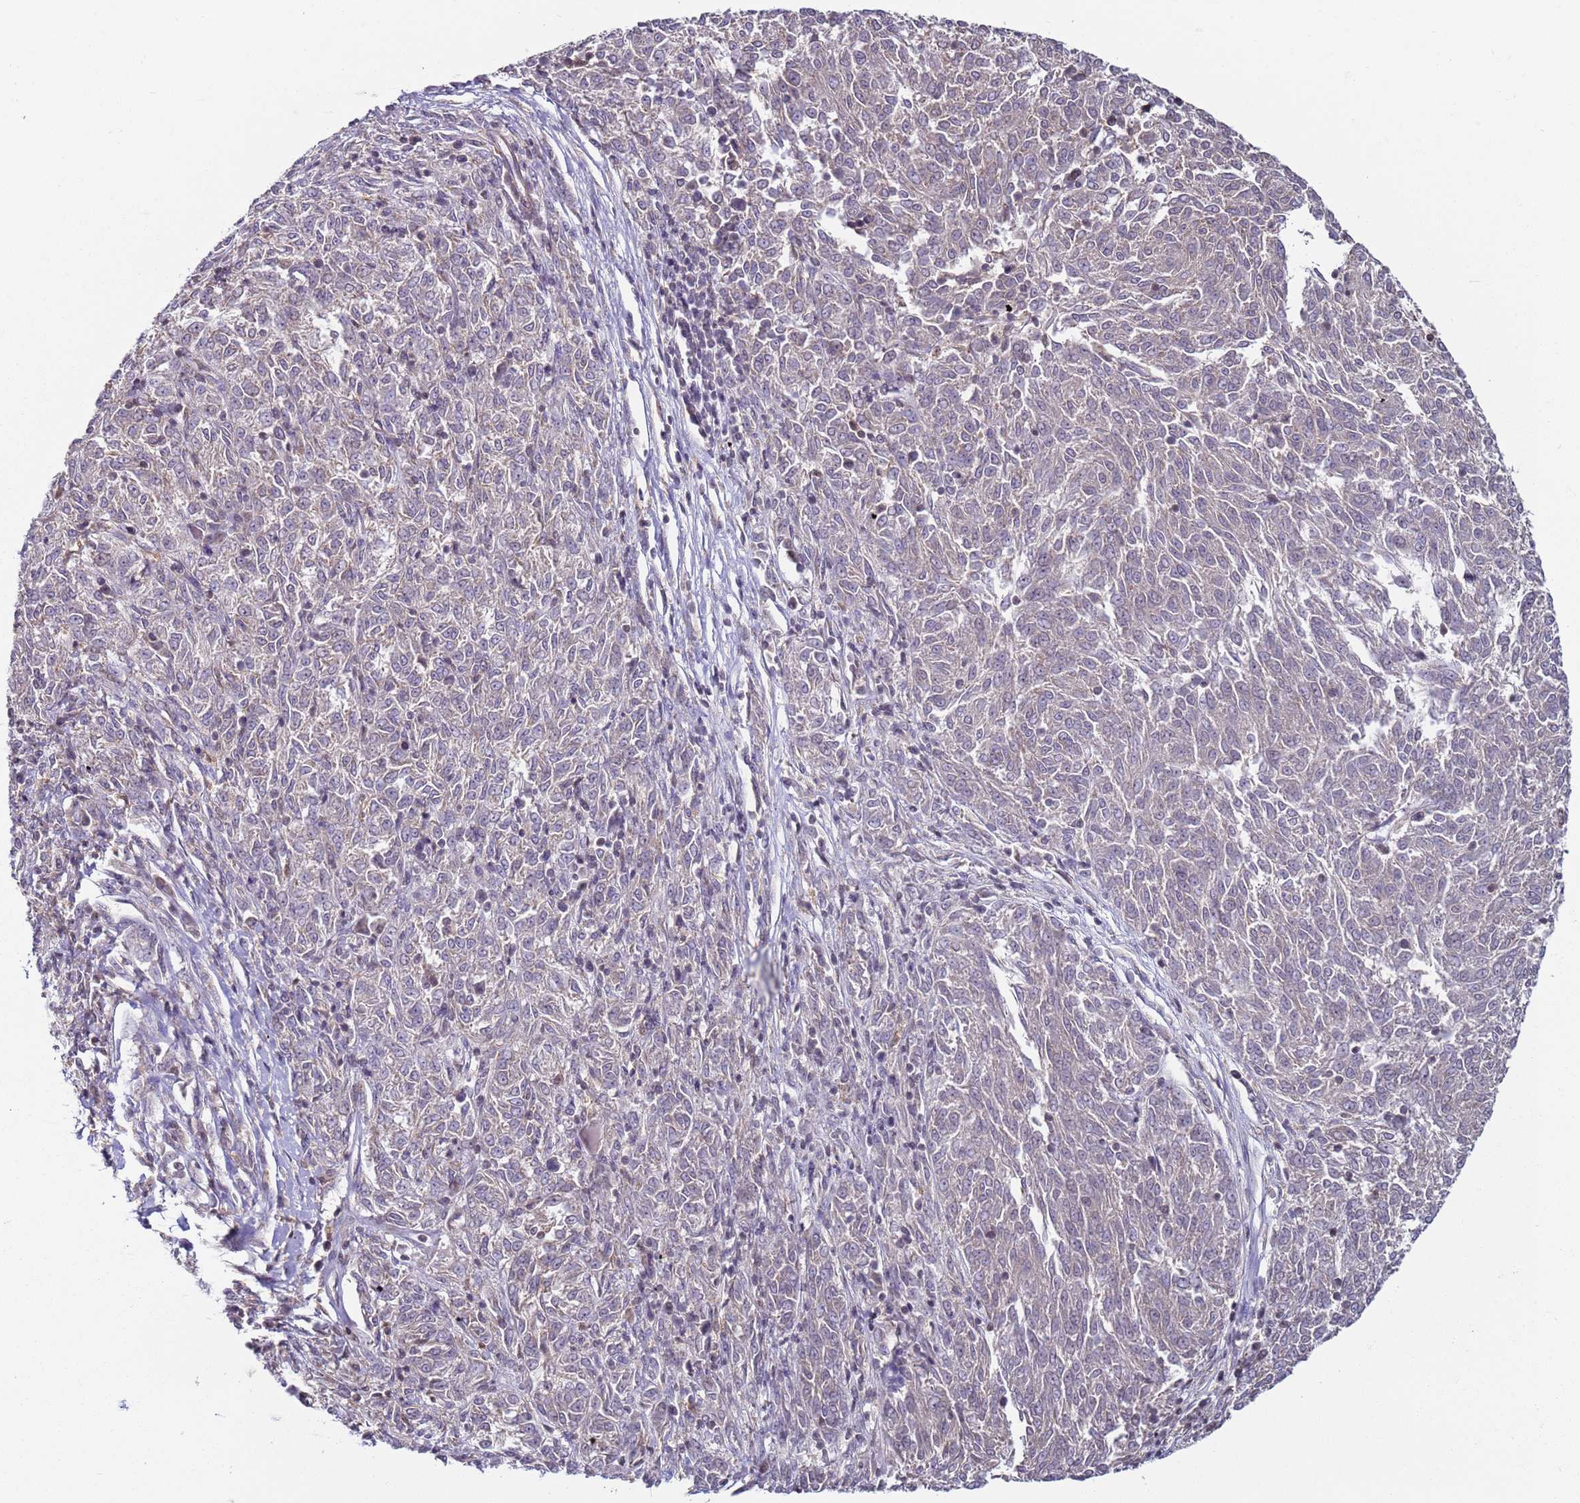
{"staining": {"intensity": "negative", "quantity": "none", "location": "none"}, "tissue": "melanoma", "cell_type": "Tumor cells", "image_type": "cancer", "snomed": [{"axis": "morphology", "description": "Malignant melanoma, NOS"}, {"axis": "topography", "description": "Skin"}], "caption": "This is an immunohistochemistry histopathology image of human melanoma. There is no positivity in tumor cells.", "gene": "SNAPC4", "patient": {"sex": "female", "age": 72}}